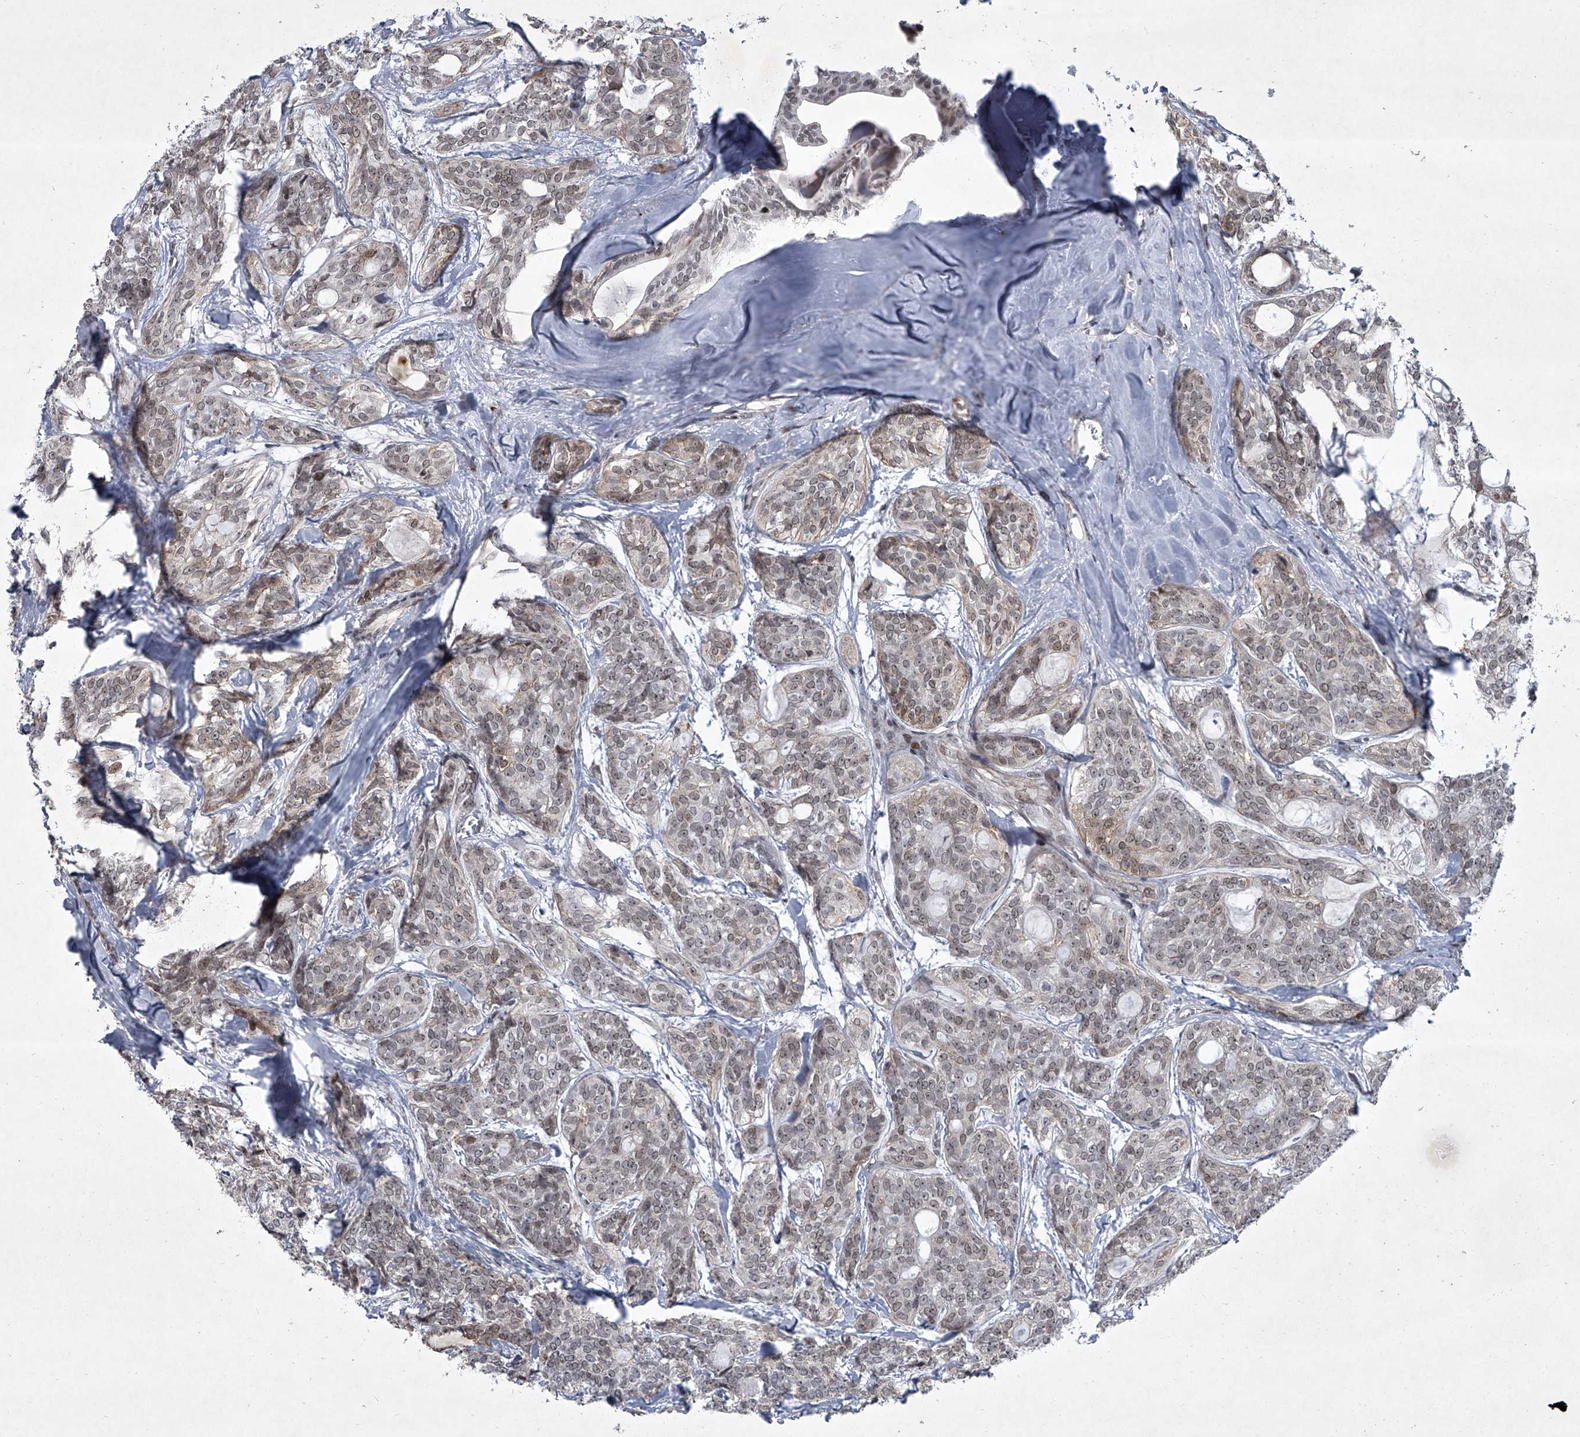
{"staining": {"intensity": "weak", "quantity": "<25%", "location": "nuclear"}, "tissue": "head and neck cancer", "cell_type": "Tumor cells", "image_type": "cancer", "snomed": [{"axis": "morphology", "description": "Adenocarcinoma, NOS"}, {"axis": "topography", "description": "Head-Neck"}], "caption": "Protein analysis of head and neck cancer (adenocarcinoma) reveals no significant positivity in tumor cells.", "gene": "MLLT1", "patient": {"sex": "male", "age": 66}}